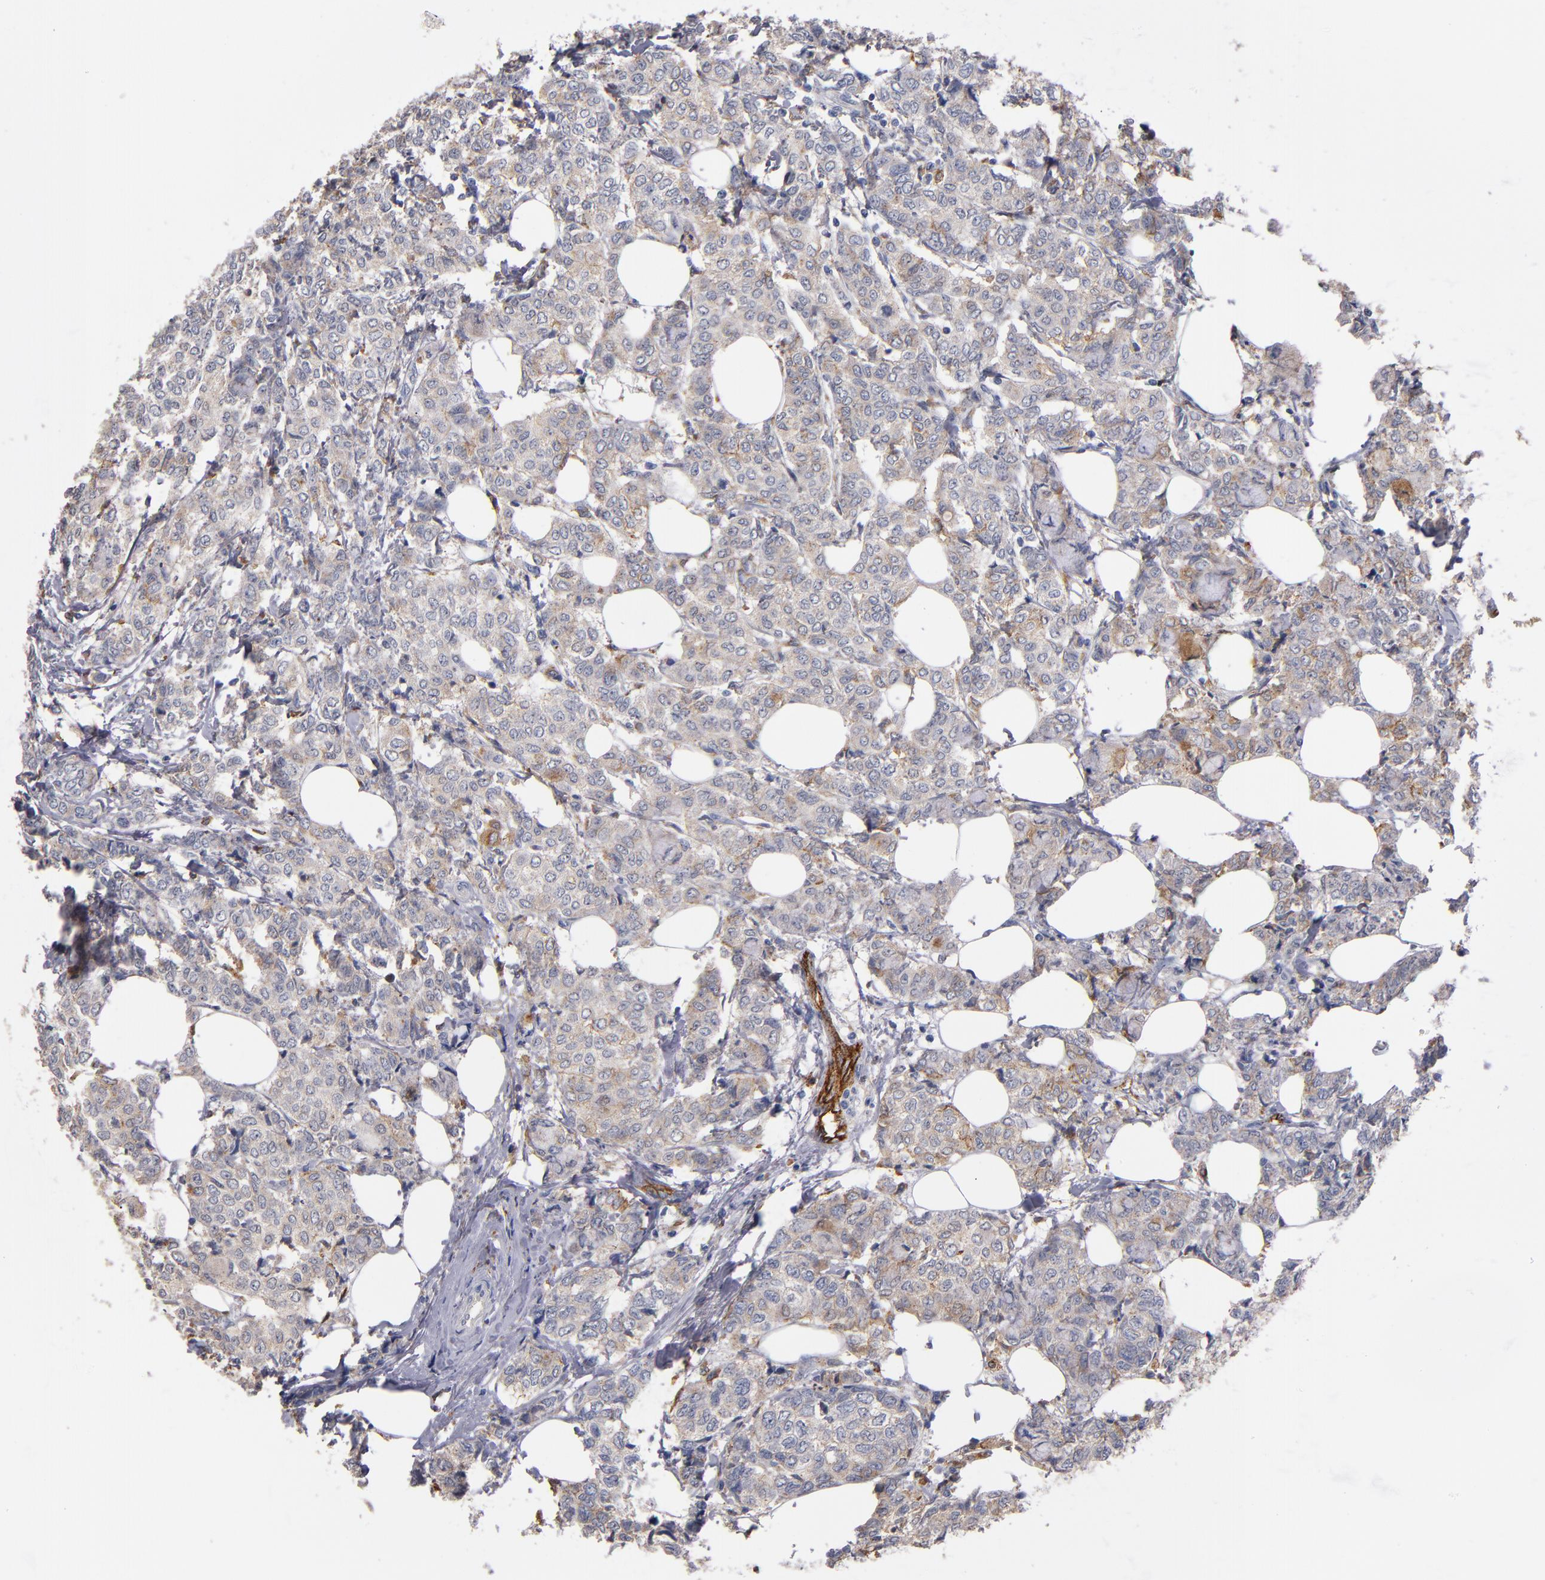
{"staining": {"intensity": "moderate", "quantity": "<25%", "location": "cytoplasmic/membranous"}, "tissue": "breast cancer", "cell_type": "Tumor cells", "image_type": "cancer", "snomed": [{"axis": "morphology", "description": "Lobular carcinoma"}, {"axis": "topography", "description": "Breast"}], "caption": "Protein analysis of lobular carcinoma (breast) tissue demonstrates moderate cytoplasmic/membranous positivity in about <25% of tumor cells. (IHC, brightfield microscopy, high magnification).", "gene": "SELP", "patient": {"sex": "female", "age": 60}}